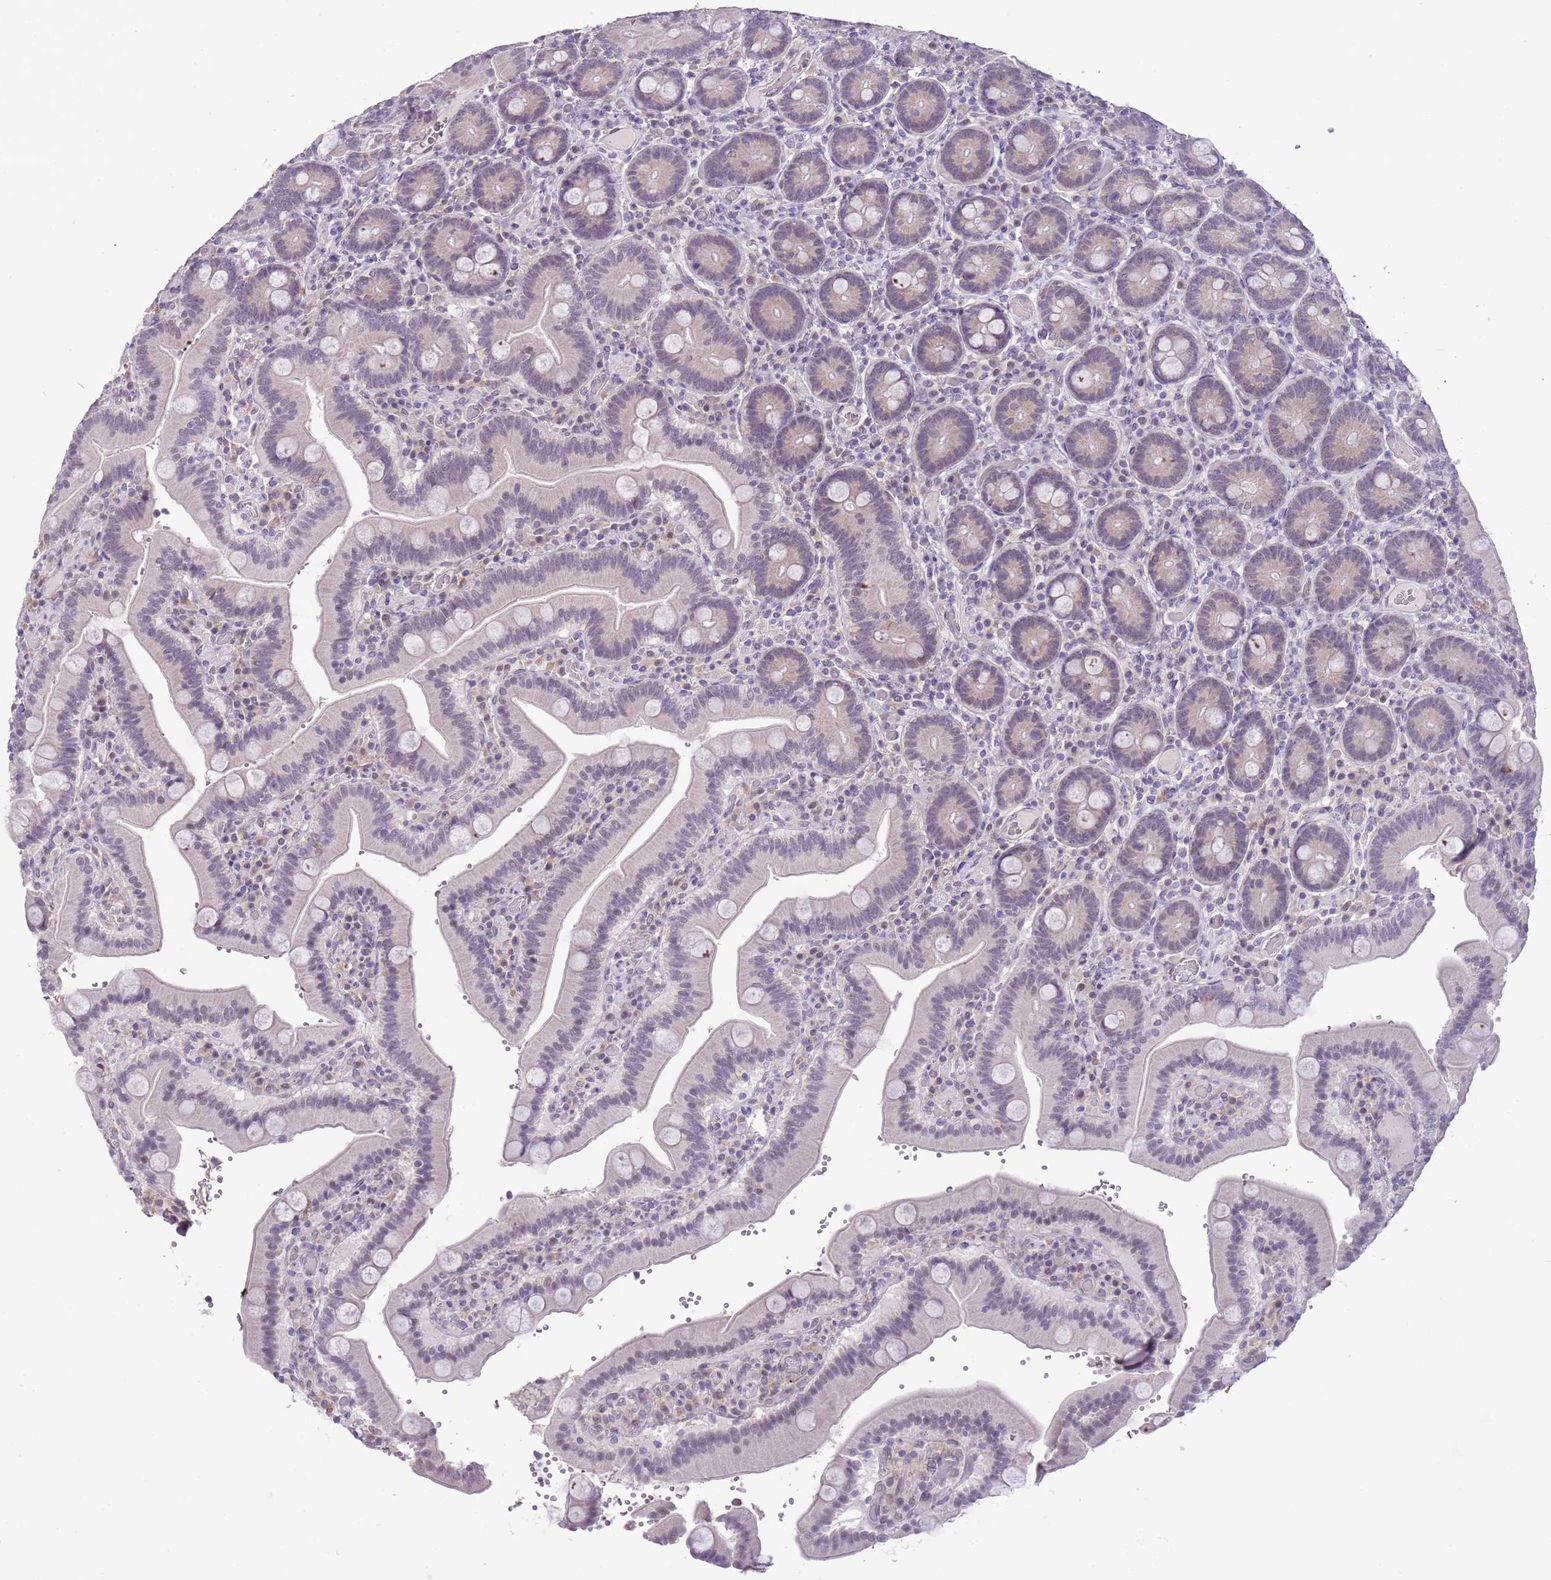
{"staining": {"intensity": "negative", "quantity": "none", "location": "none"}, "tissue": "duodenum", "cell_type": "Glandular cells", "image_type": "normal", "snomed": [{"axis": "morphology", "description": "Normal tissue, NOS"}, {"axis": "topography", "description": "Duodenum"}], "caption": "Immunohistochemical staining of unremarkable duodenum shows no significant expression in glandular cells. Nuclei are stained in blue.", "gene": "FAM120C", "patient": {"sex": "female", "age": 62}}